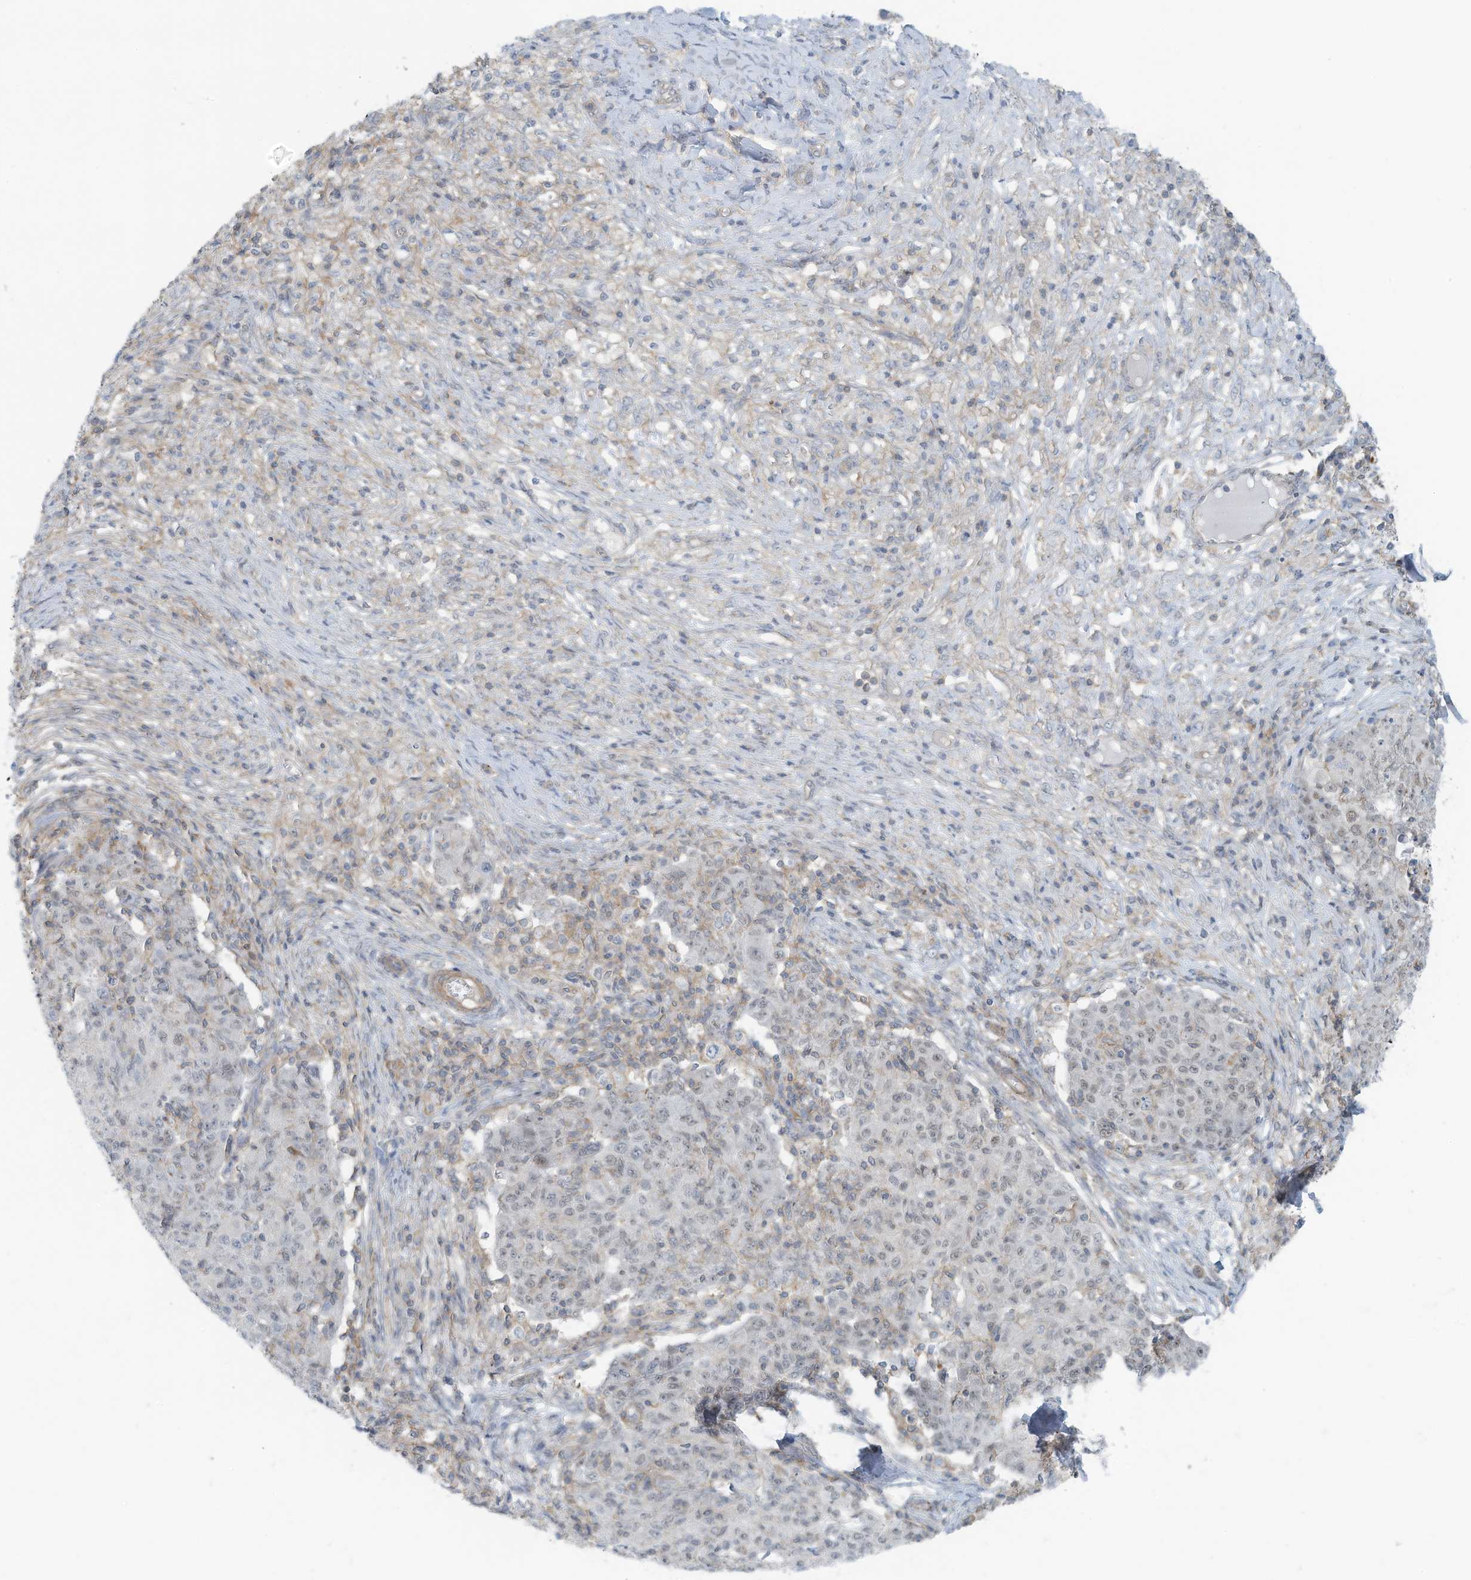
{"staining": {"intensity": "weak", "quantity": "<25%", "location": "nuclear"}, "tissue": "ovarian cancer", "cell_type": "Tumor cells", "image_type": "cancer", "snomed": [{"axis": "morphology", "description": "Carcinoma, endometroid"}, {"axis": "topography", "description": "Ovary"}], "caption": "Immunohistochemical staining of ovarian cancer (endometroid carcinoma) reveals no significant staining in tumor cells. Brightfield microscopy of immunohistochemistry (IHC) stained with DAB (3,3'-diaminobenzidine) (brown) and hematoxylin (blue), captured at high magnification.", "gene": "ZNF846", "patient": {"sex": "female", "age": 42}}